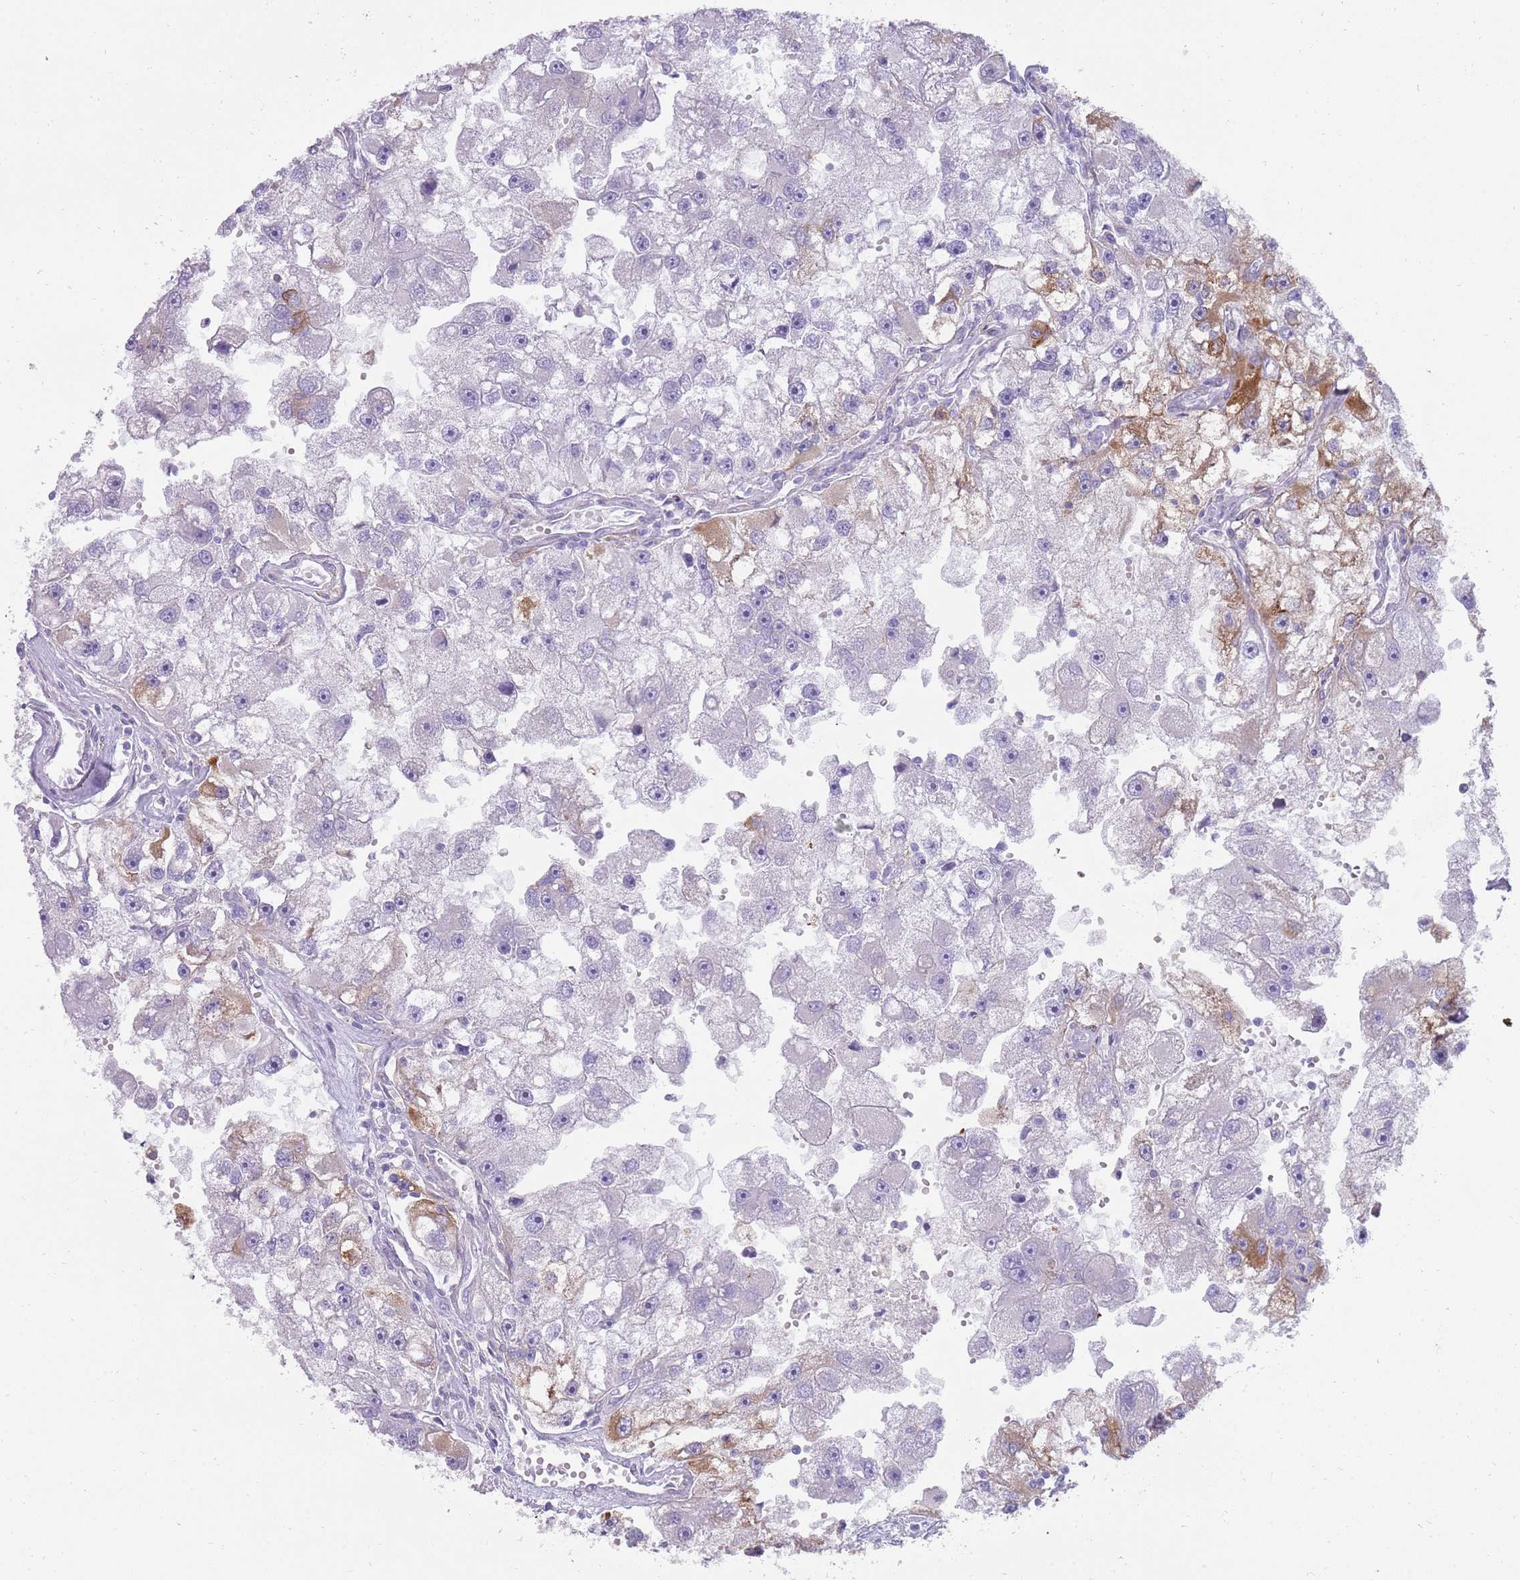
{"staining": {"intensity": "moderate", "quantity": "<25%", "location": "cytoplasmic/membranous"}, "tissue": "renal cancer", "cell_type": "Tumor cells", "image_type": "cancer", "snomed": [{"axis": "morphology", "description": "Adenocarcinoma, NOS"}, {"axis": "topography", "description": "Kidney"}], "caption": "A micrograph of renal cancer stained for a protein exhibits moderate cytoplasmic/membranous brown staining in tumor cells.", "gene": "DIPK1C", "patient": {"sex": "male", "age": 63}}